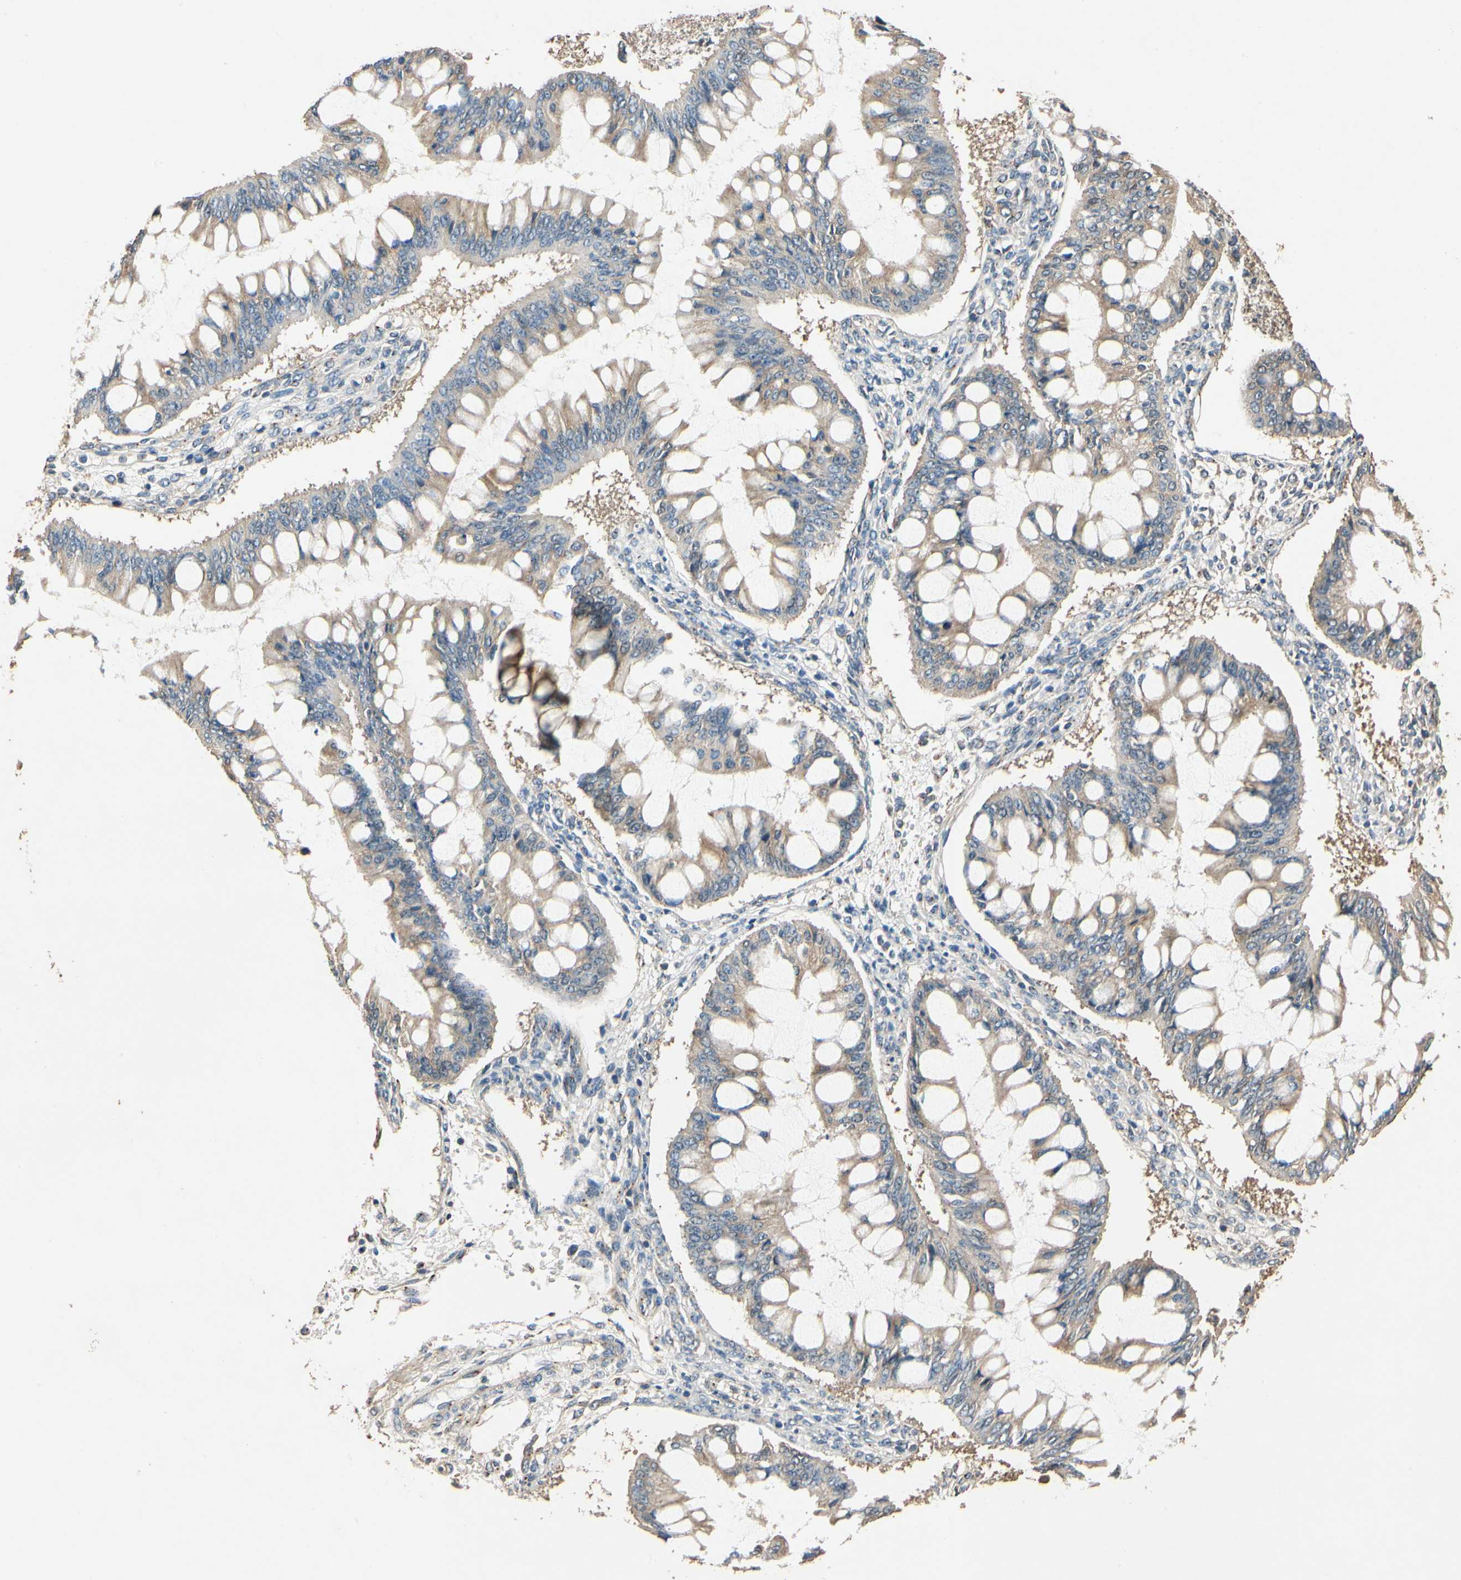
{"staining": {"intensity": "weak", "quantity": ">75%", "location": "cytoplasmic/membranous"}, "tissue": "ovarian cancer", "cell_type": "Tumor cells", "image_type": "cancer", "snomed": [{"axis": "morphology", "description": "Cystadenocarcinoma, mucinous, NOS"}, {"axis": "topography", "description": "Ovary"}], "caption": "This photomicrograph demonstrates immunohistochemistry staining of human ovarian cancer (mucinous cystadenocarcinoma), with low weak cytoplasmic/membranous positivity in approximately >75% of tumor cells.", "gene": "AKAP9", "patient": {"sex": "female", "age": 73}}